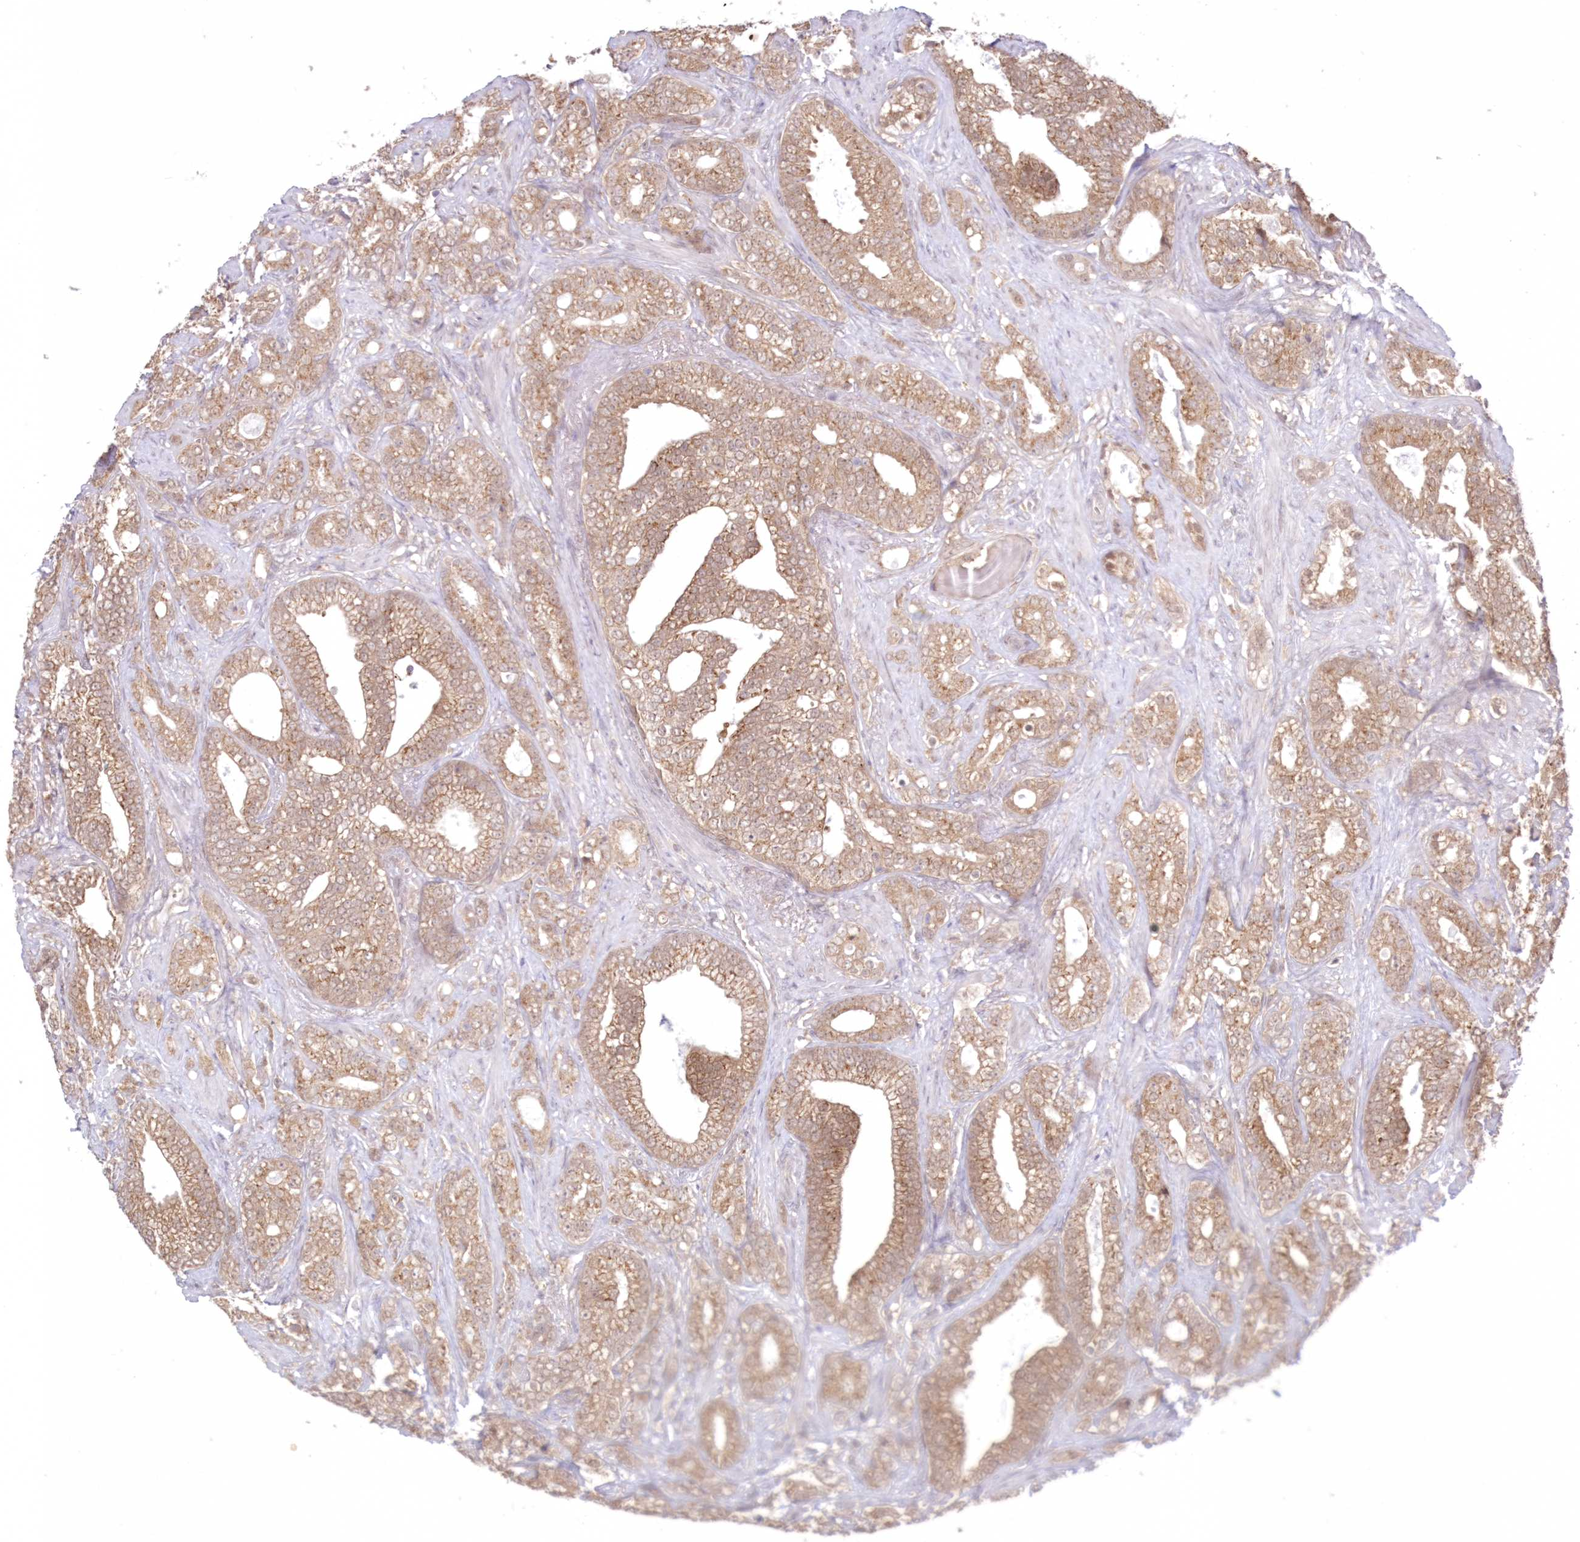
{"staining": {"intensity": "moderate", "quantity": ">75%", "location": "cytoplasmic/membranous"}, "tissue": "prostate cancer", "cell_type": "Tumor cells", "image_type": "cancer", "snomed": [{"axis": "morphology", "description": "Adenocarcinoma, High grade"}, {"axis": "topography", "description": "Prostate and seminal vesicle, NOS"}], "caption": "IHC (DAB (3,3'-diaminobenzidine)) staining of human prostate cancer displays moderate cytoplasmic/membranous protein positivity in about >75% of tumor cells.", "gene": "RNPEP", "patient": {"sex": "male", "age": 67}}